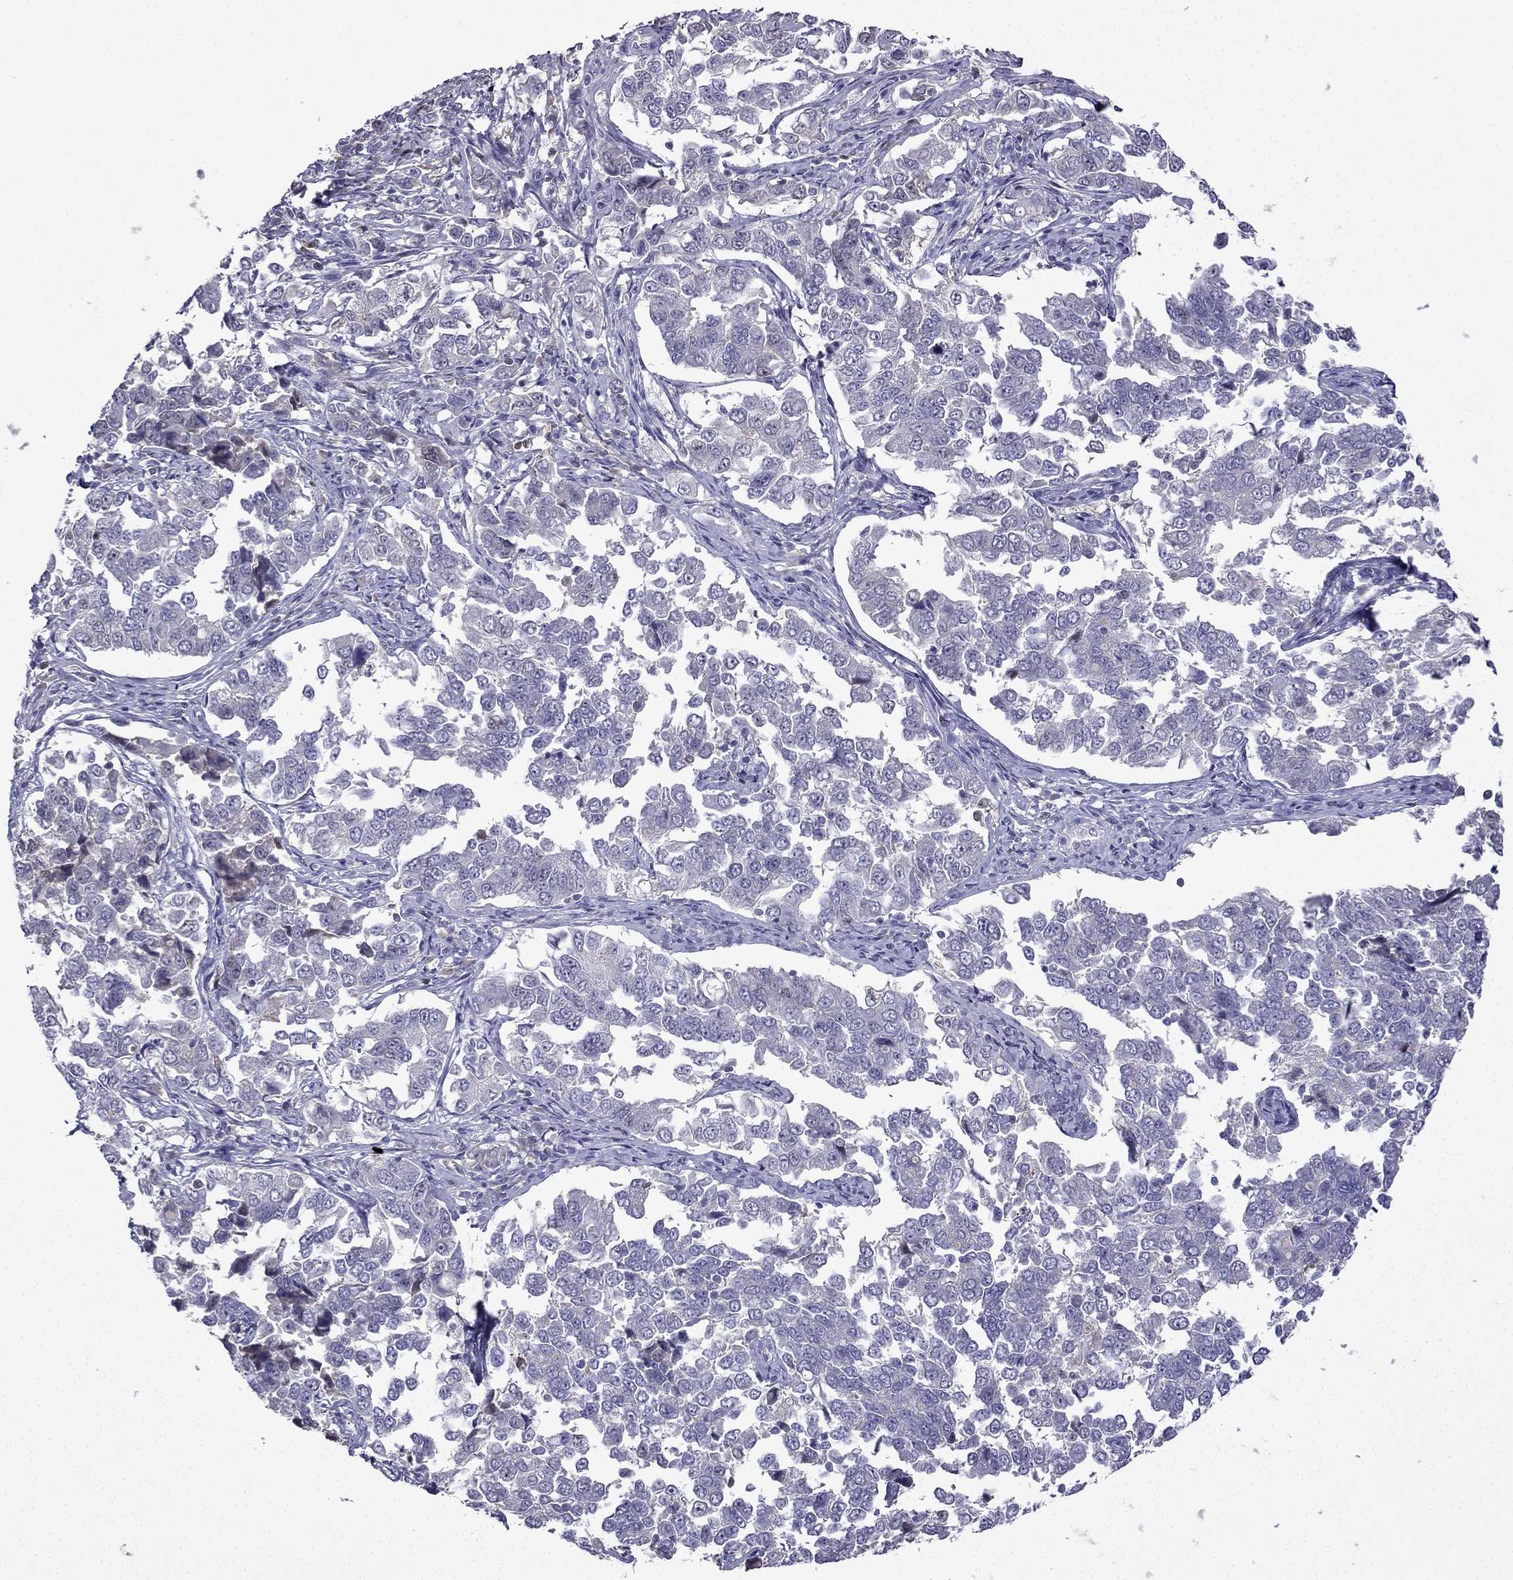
{"staining": {"intensity": "negative", "quantity": "none", "location": "none"}, "tissue": "endometrial cancer", "cell_type": "Tumor cells", "image_type": "cancer", "snomed": [{"axis": "morphology", "description": "Adenocarcinoma, NOS"}, {"axis": "topography", "description": "Endometrium"}], "caption": "IHC histopathology image of endometrial adenocarcinoma stained for a protein (brown), which demonstrates no expression in tumor cells.", "gene": "UHRF1", "patient": {"sex": "female", "age": 43}}